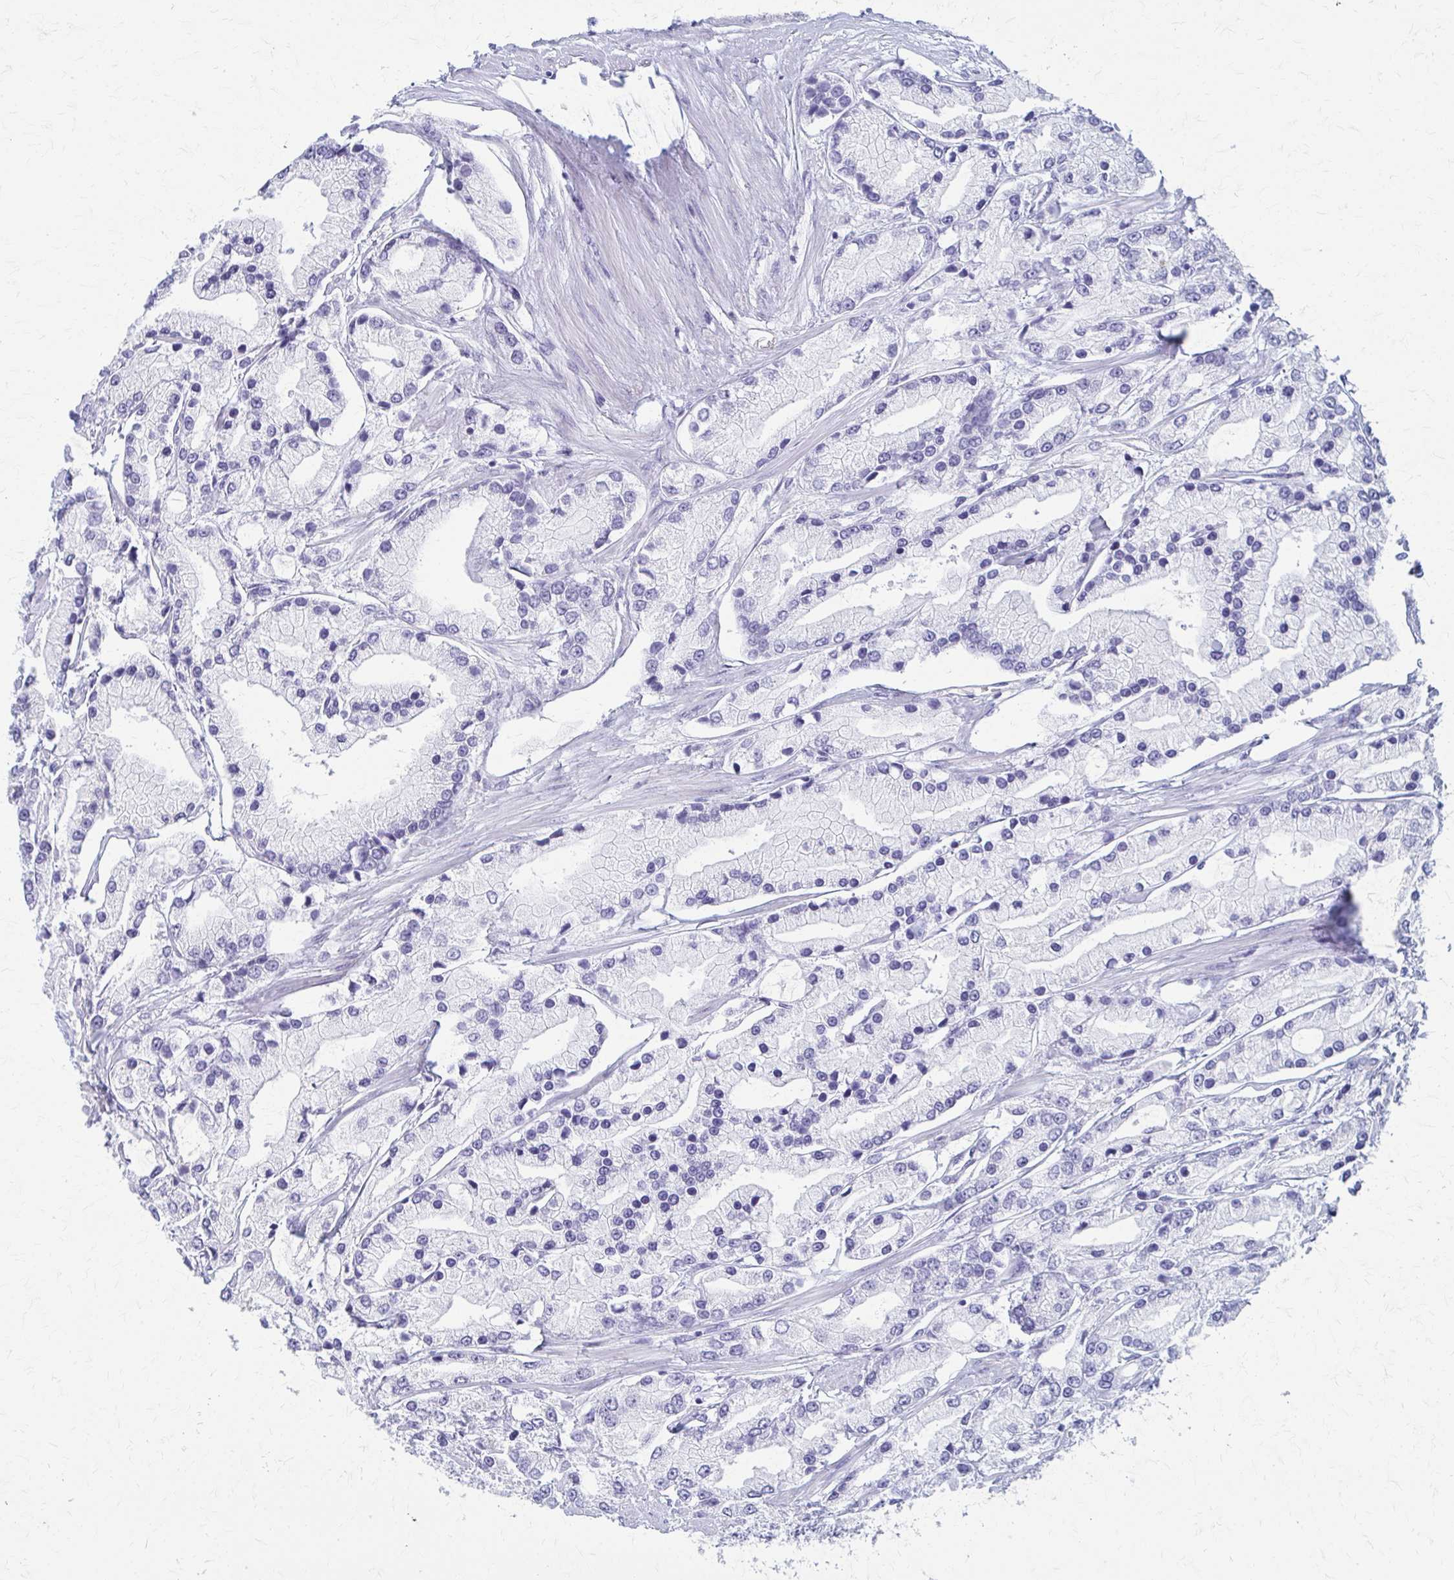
{"staining": {"intensity": "negative", "quantity": "none", "location": "none"}, "tissue": "prostate cancer", "cell_type": "Tumor cells", "image_type": "cancer", "snomed": [{"axis": "morphology", "description": "Adenocarcinoma, High grade"}, {"axis": "topography", "description": "Prostate"}], "caption": "DAB (3,3'-diaminobenzidine) immunohistochemical staining of human prostate adenocarcinoma (high-grade) demonstrates no significant positivity in tumor cells.", "gene": "CELF5", "patient": {"sex": "male", "age": 66}}